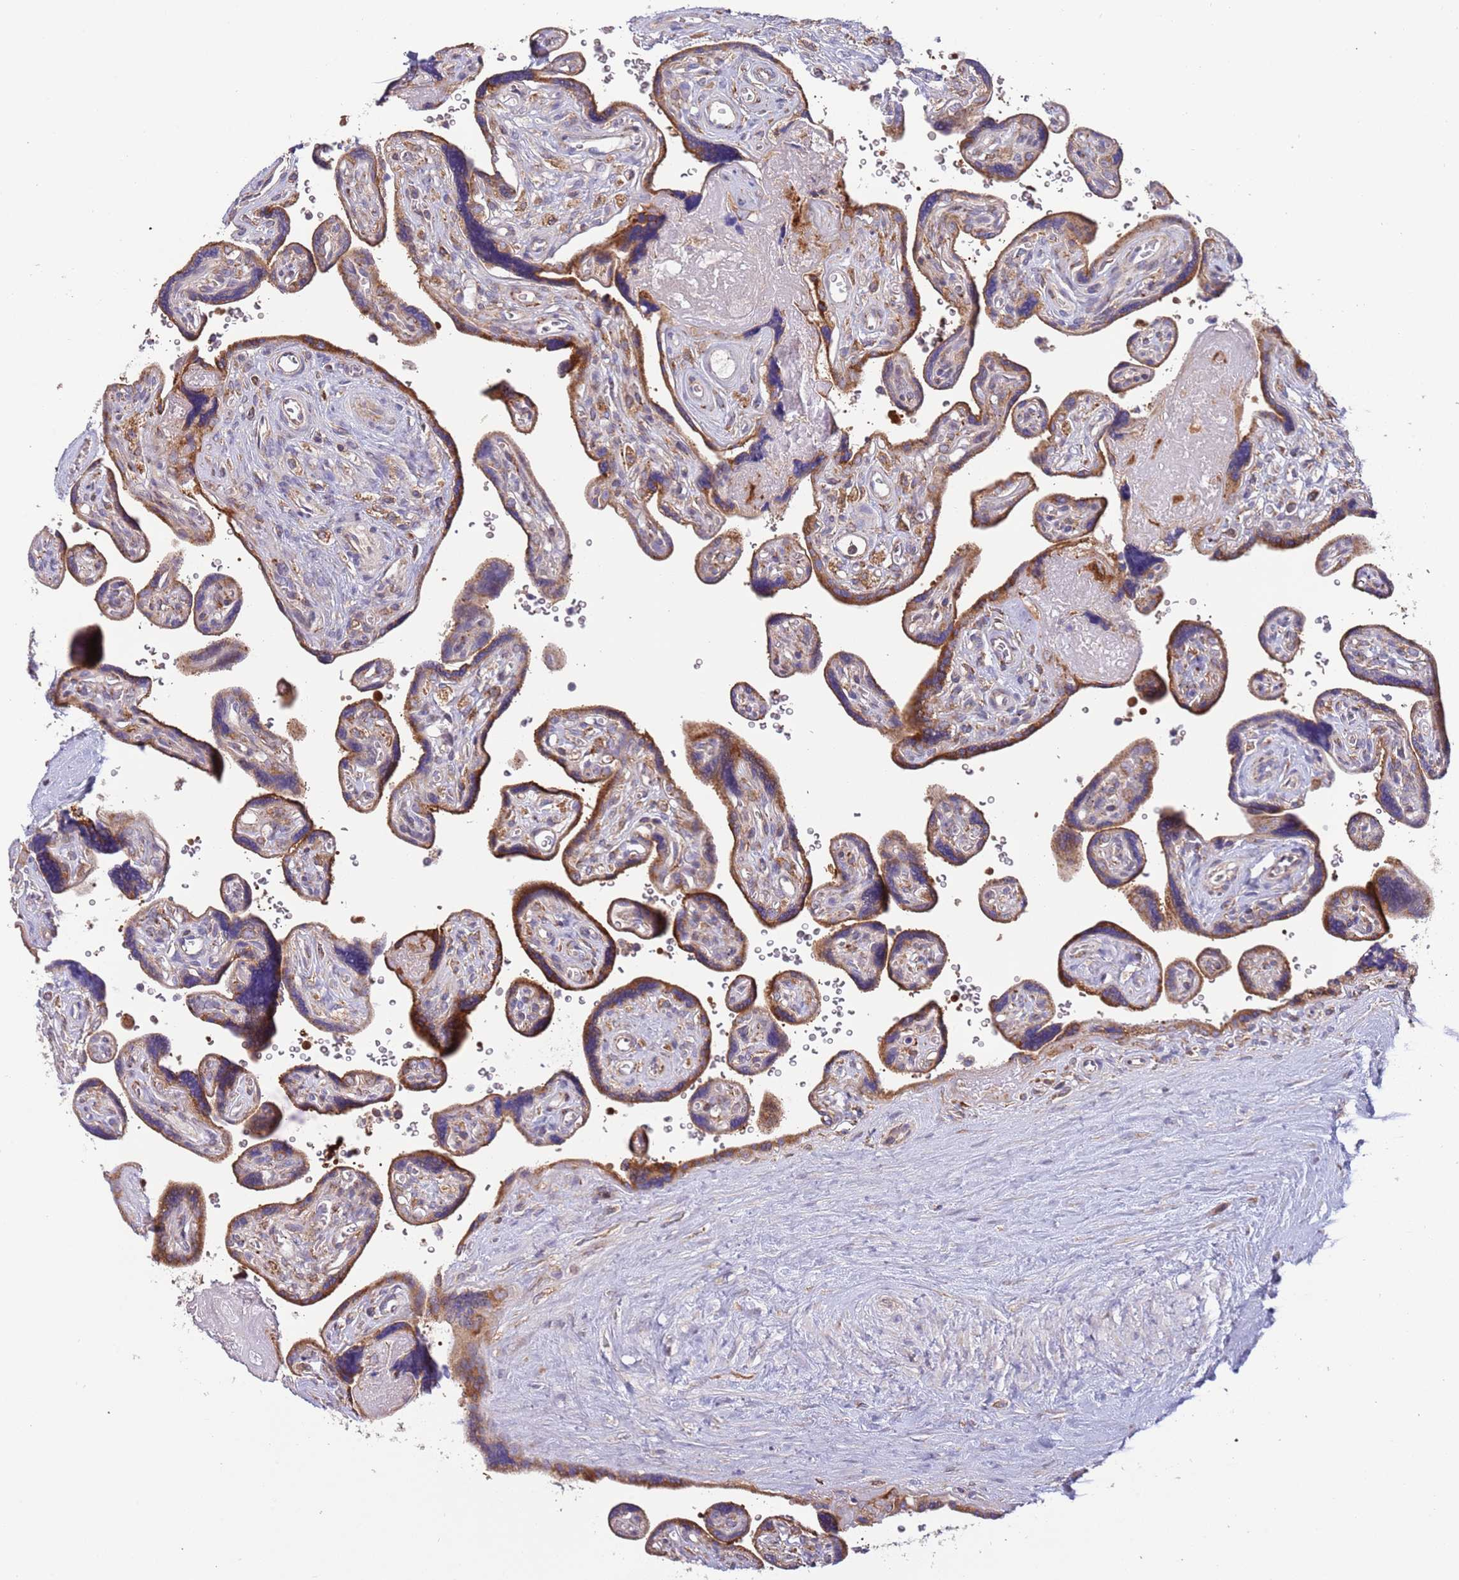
{"staining": {"intensity": "strong", "quantity": ">75%", "location": "cytoplasmic/membranous"}, "tissue": "placenta", "cell_type": "Trophoblastic cells", "image_type": "normal", "snomed": [{"axis": "morphology", "description": "Normal tissue, NOS"}, {"axis": "topography", "description": "Placenta"}], "caption": "Protein staining of benign placenta reveals strong cytoplasmic/membranous staining in about >75% of trophoblastic cells.", "gene": "ARMCX6", "patient": {"sex": "female", "age": 39}}